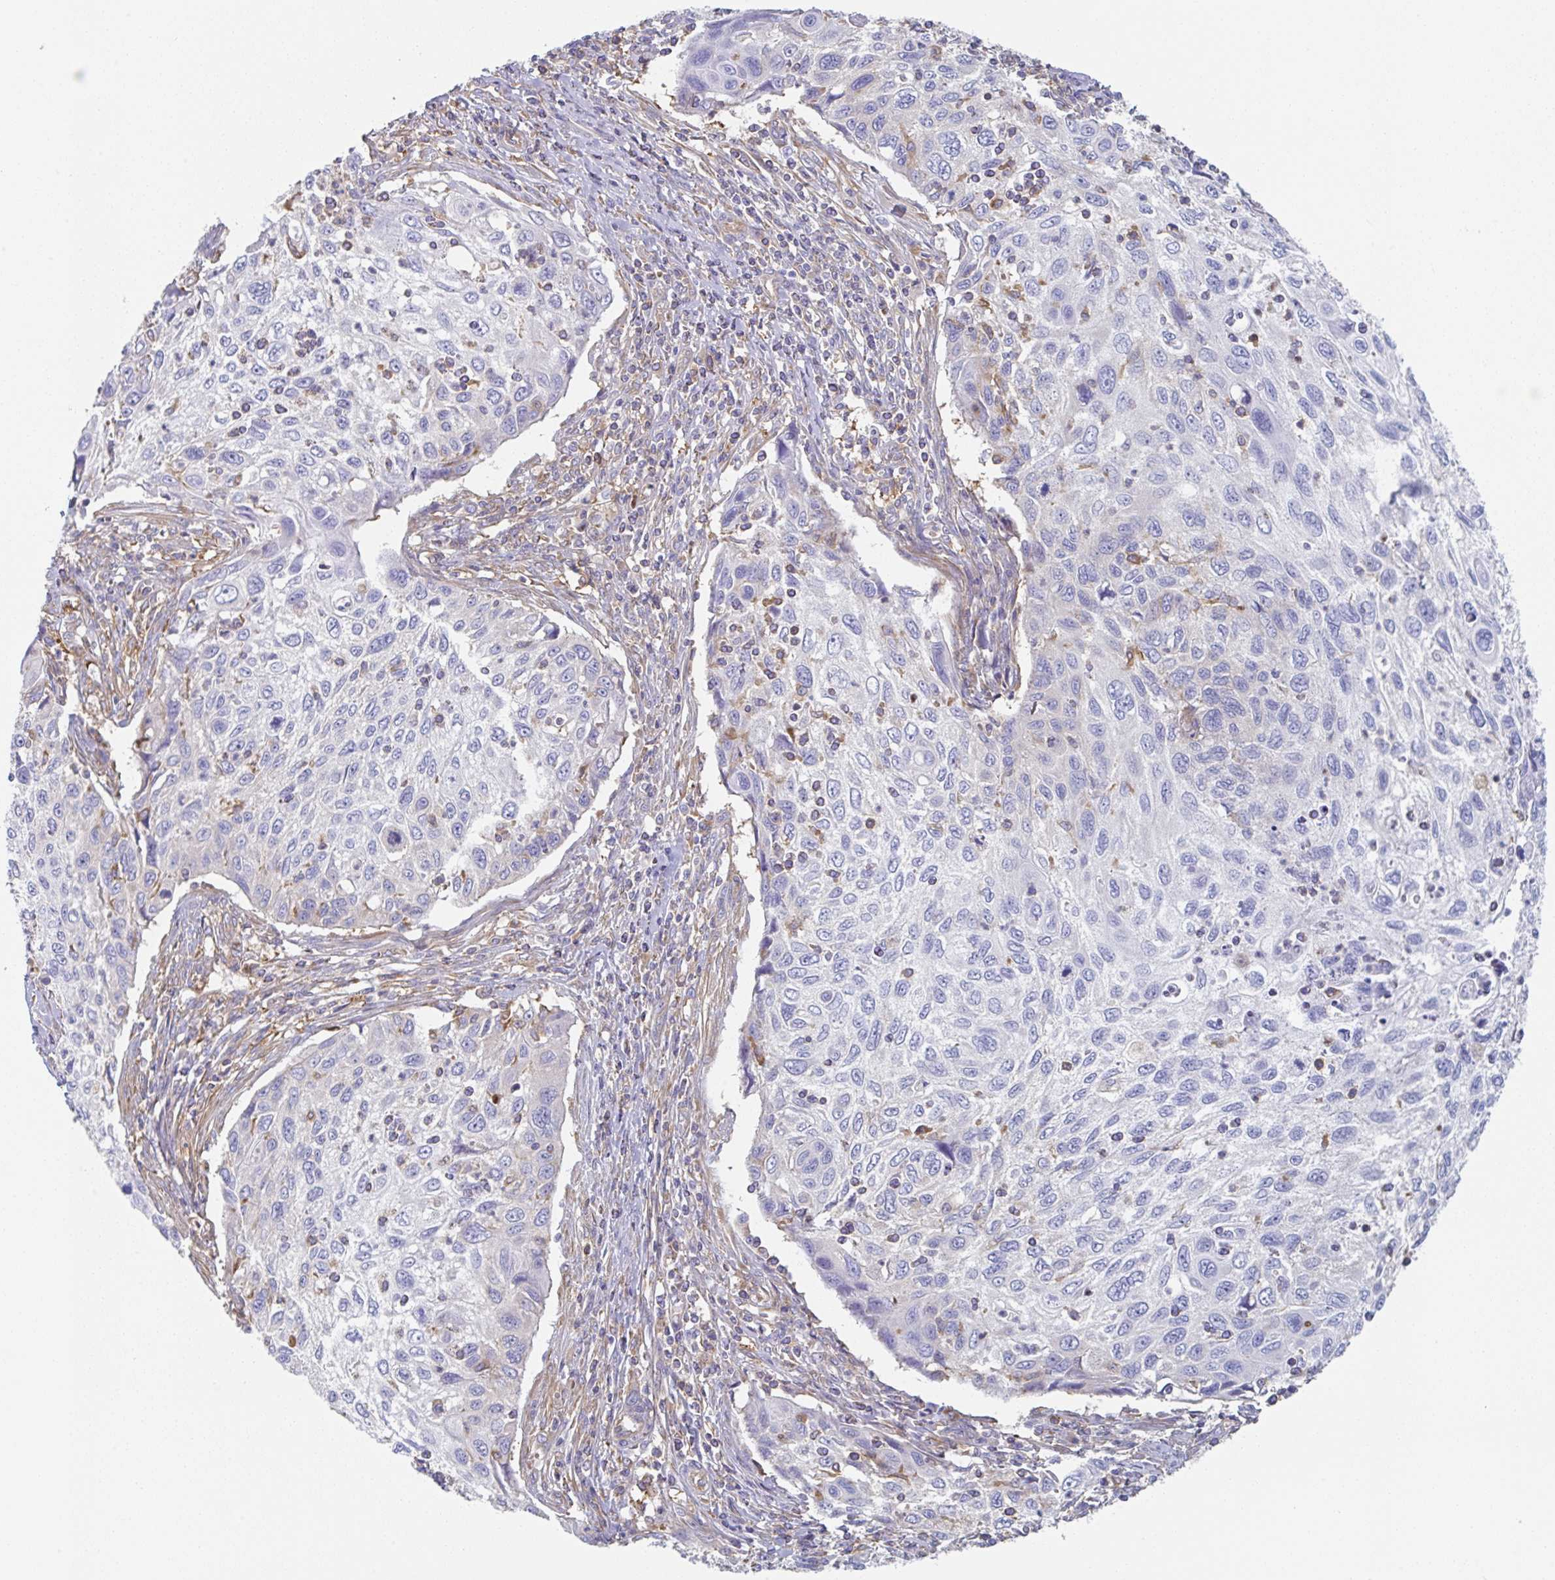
{"staining": {"intensity": "negative", "quantity": "none", "location": "none"}, "tissue": "cervical cancer", "cell_type": "Tumor cells", "image_type": "cancer", "snomed": [{"axis": "morphology", "description": "Squamous cell carcinoma, NOS"}, {"axis": "topography", "description": "Cervix"}], "caption": "An immunohistochemistry image of cervical squamous cell carcinoma is shown. There is no staining in tumor cells of cervical squamous cell carcinoma. (IHC, brightfield microscopy, high magnification).", "gene": "AMPD2", "patient": {"sex": "female", "age": 70}}